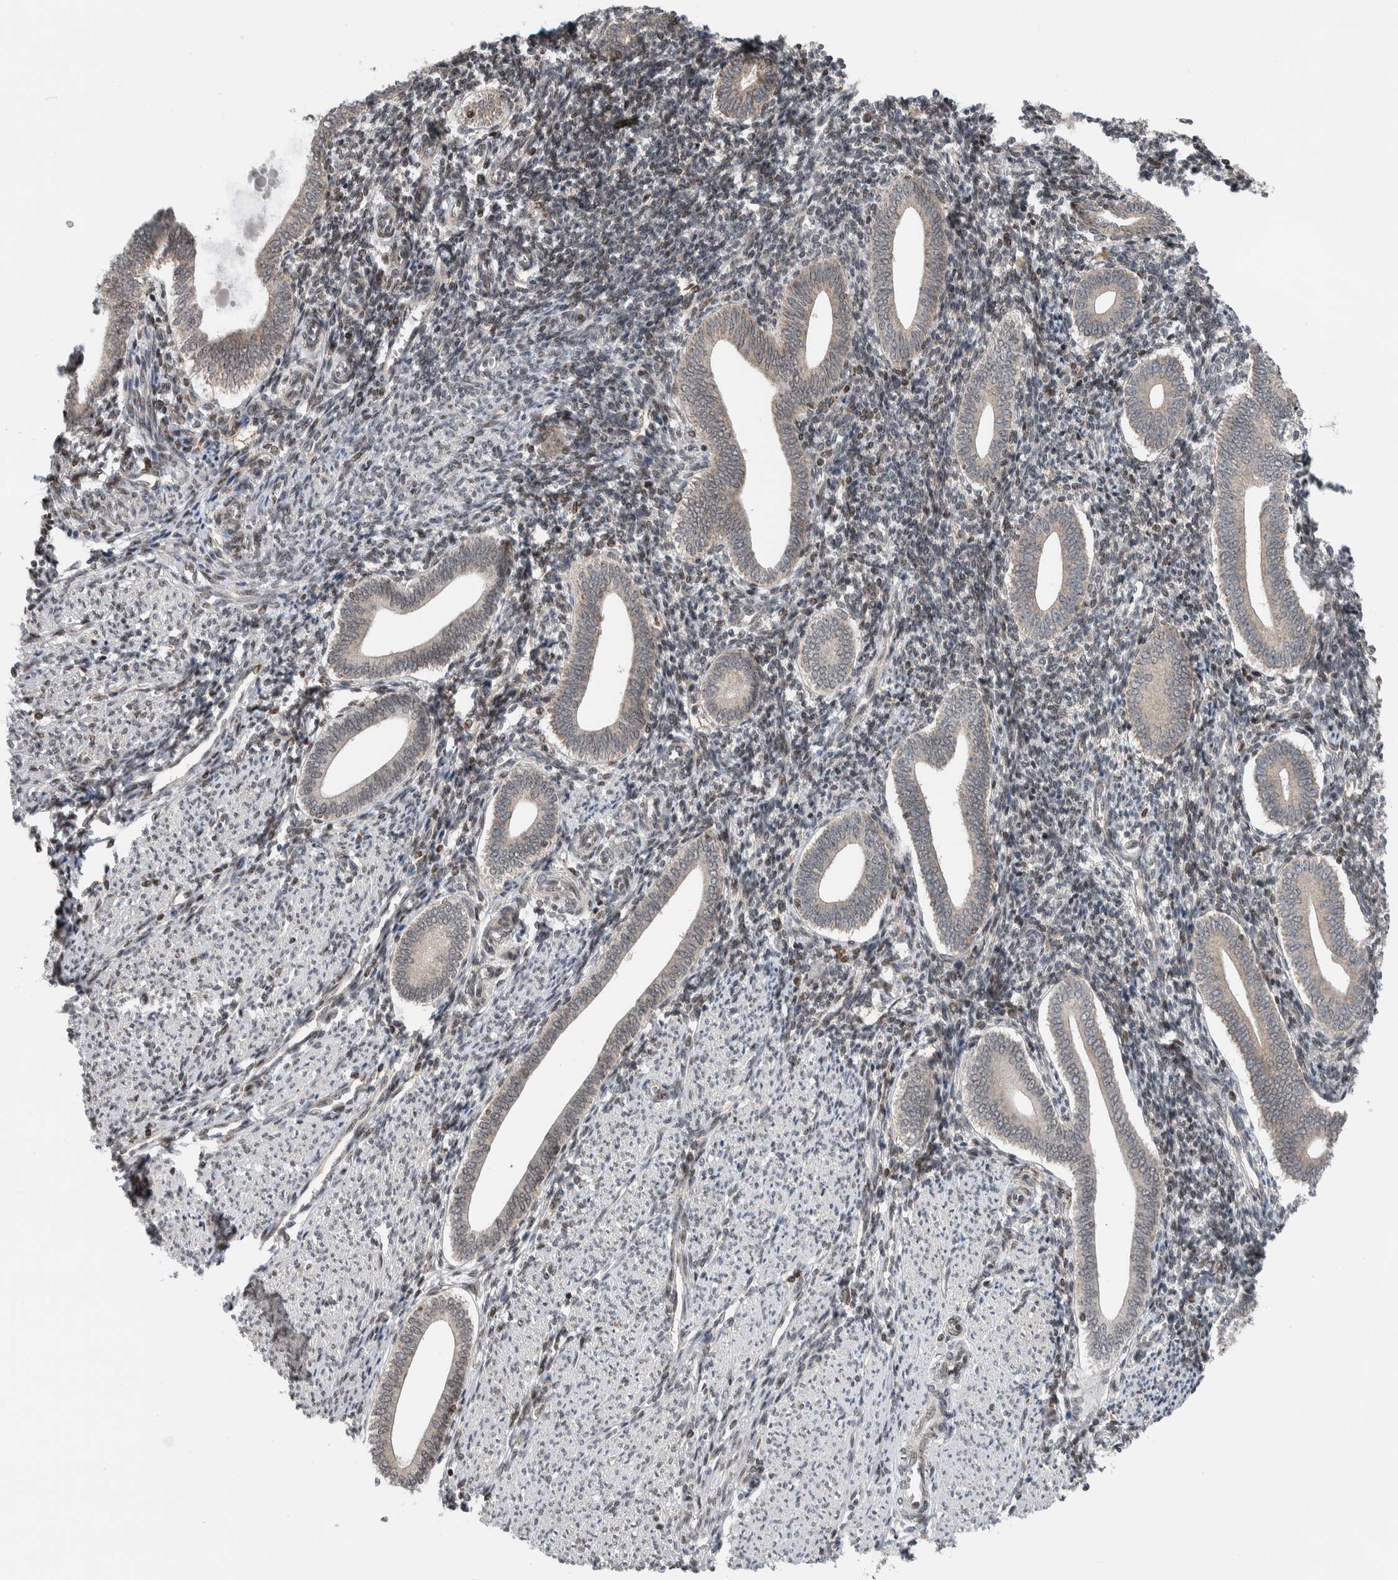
{"staining": {"intensity": "moderate", "quantity": "25%-75%", "location": "nuclear"}, "tissue": "endometrium", "cell_type": "Cells in endometrial stroma", "image_type": "normal", "snomed": [{"axis": "morphology", "description": "Normal tissue, NOS"}, {"axis": "topography", "description": "Uterus"}, {"axis": "topography", "description": "Endometrium"}], "caption": "Protein staining by immunohistochemistry demonstrates moderate nuclear staining in approximately 25%-75% of cells in endometrial stroma in benign endometrium. The staining was performed using DAB, with brown indicating positive protein expression. Nuclei are stained blue with hematoxylin.", "gene": "NPLOC4", "patient": {"sex": "female", "age": 33}}